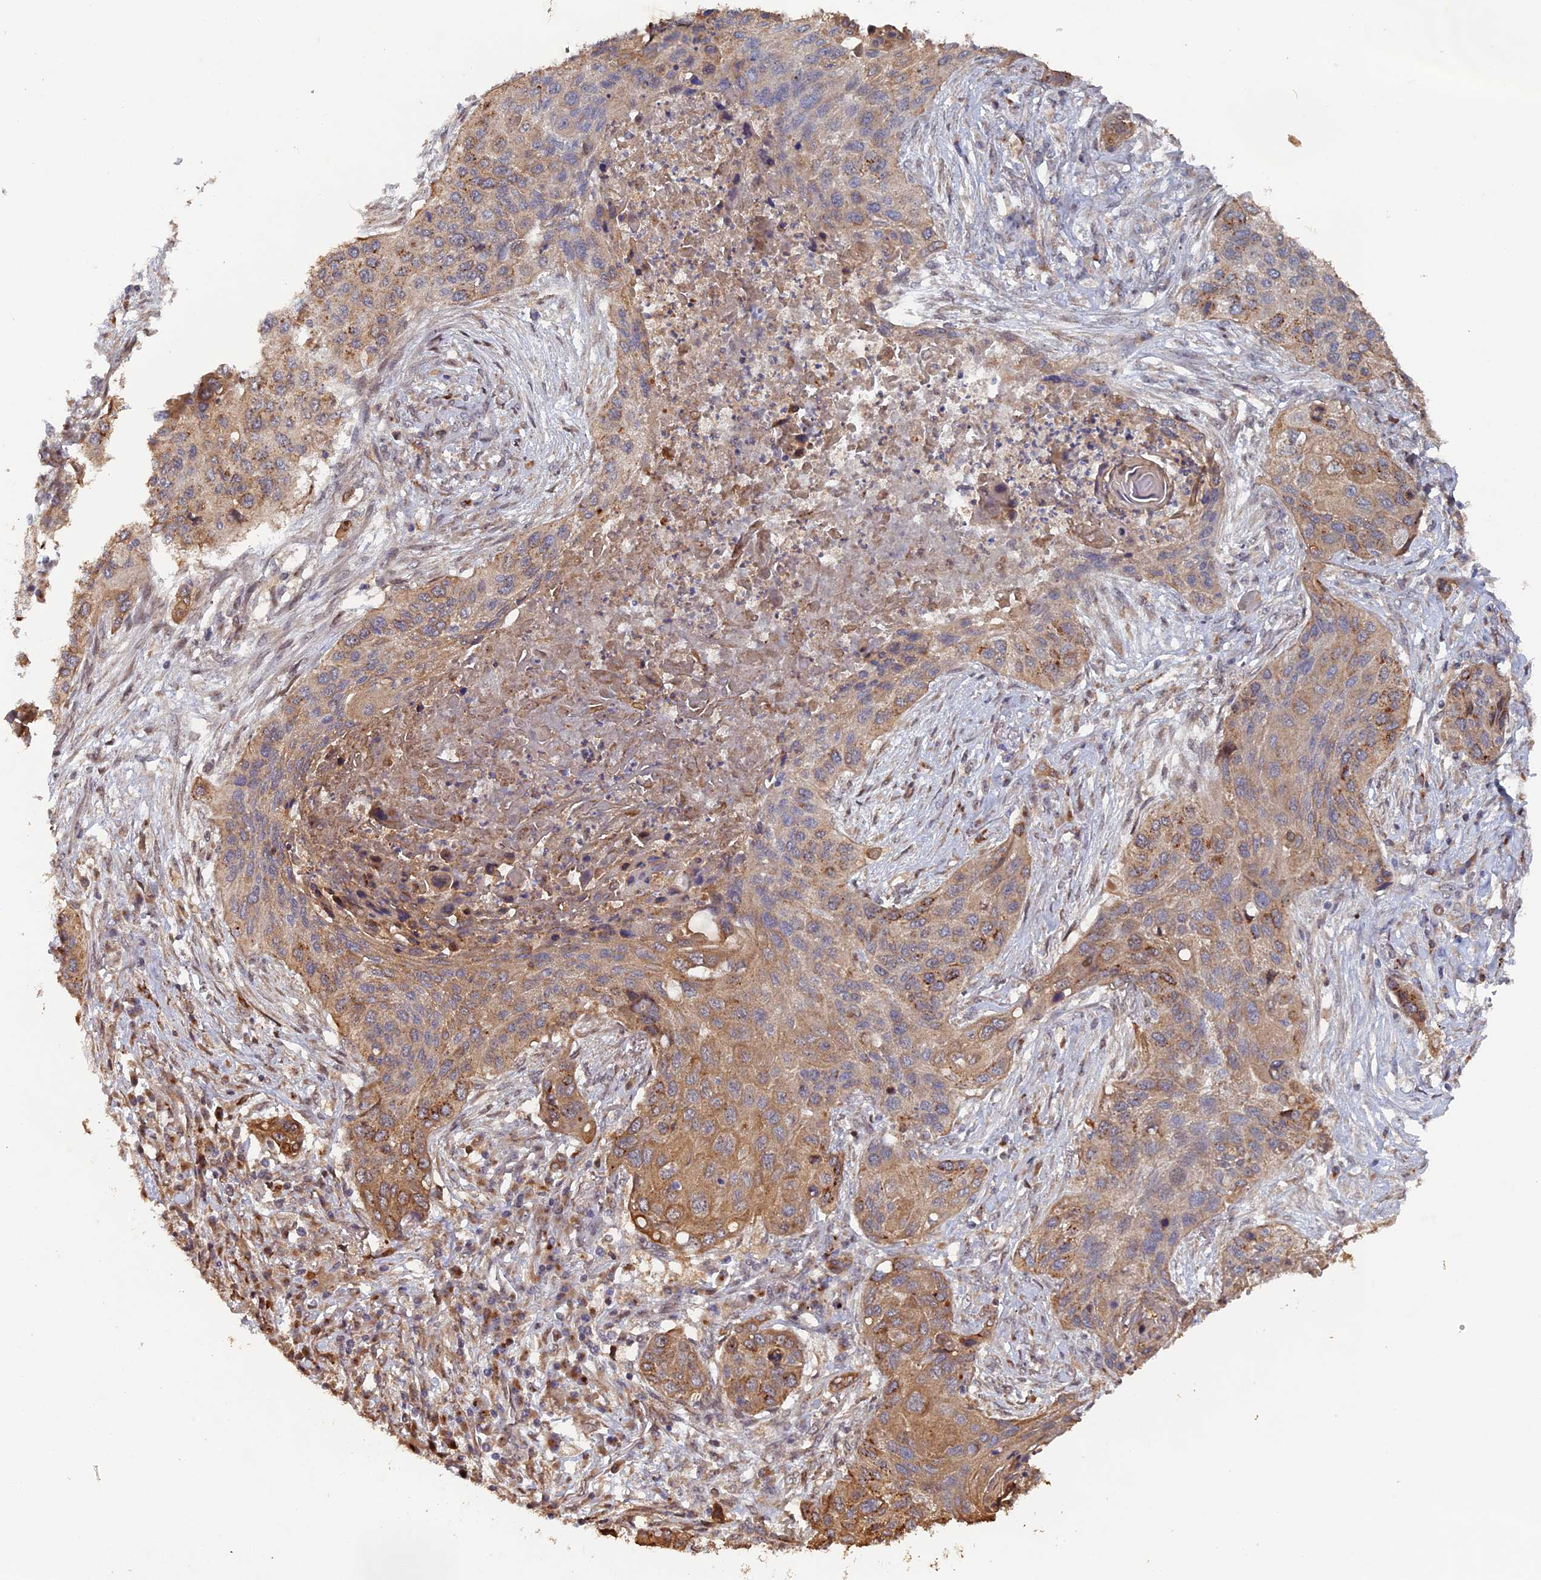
{"staining": {"intensity": "moderate", "quantity": "25%-75%", "location": "cytoplasmic/membranous"}, "tissue": "lung cancer", "cell_type": "Tumor cells", "image_type": "cancer", "snomed": [{"axis": "morphology", "description": "Squamous cell carcinoma, NOS"}, {"axis": "topography", "description": "Lung"}], "caption": "IHC (DAB (3,3'-diaminobenzidine)) staining of human lung squamous cell carcinoma reveals moderate cytoplasmic/membranous protein expression in about 25%-75% of tumor cells.", "gene": "VPS37C", "patient": {"sex": "female", "age": 63}}